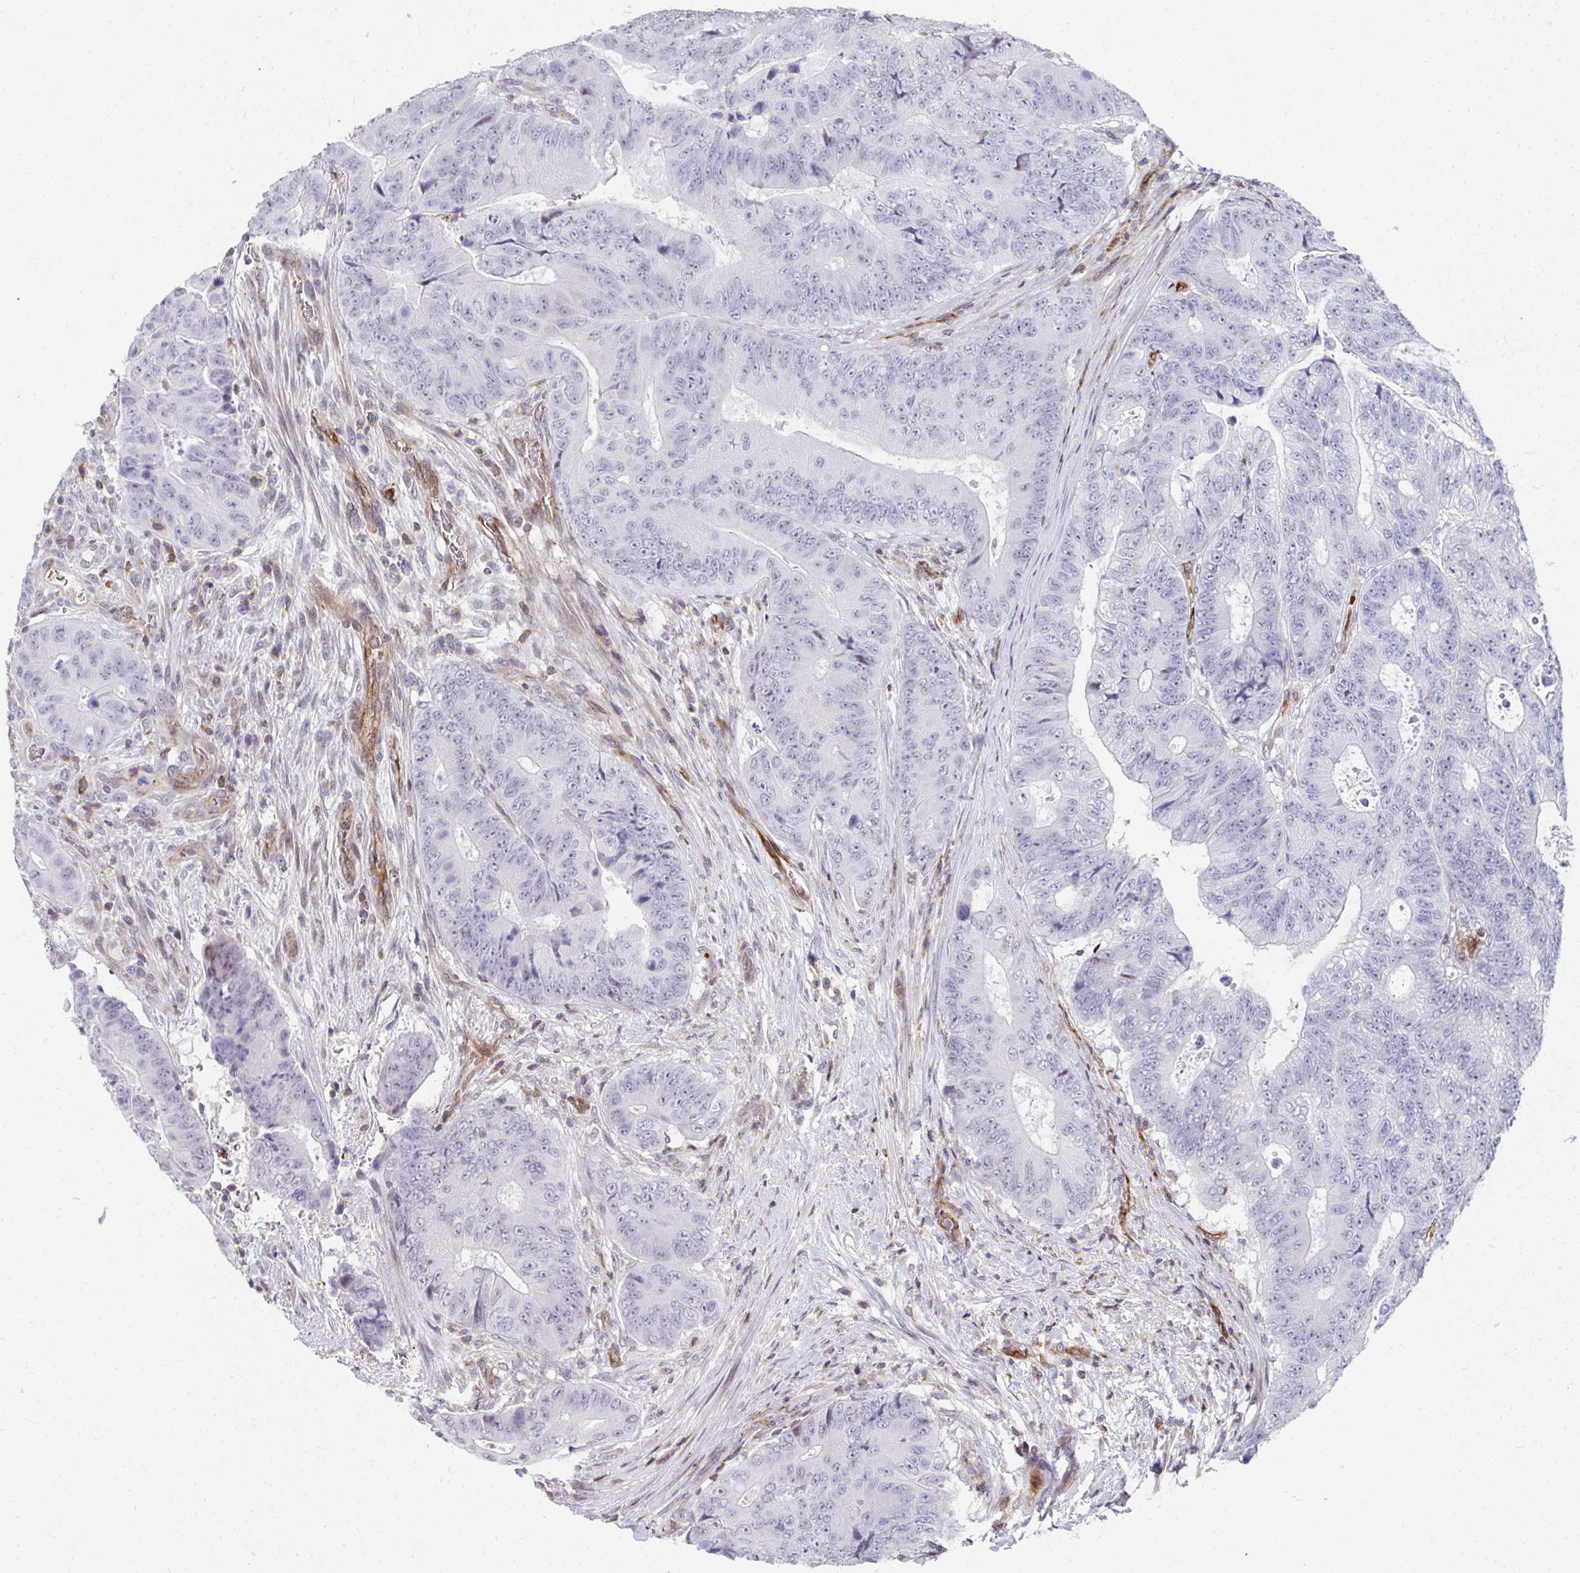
{"staining": {"intensity": "negative", "quantity": "none", "location": "none"}, "tissue": "colorectal cancer", "cell_type": "Tumor cells", "image_type": "cancer", "snomed": [{"axis": "morphology", "description": "Adenocarcinoma, NOS"}, {"axis": "topography", "description": "Colon"}], "caption": "Immunohistochemistry (IHC) of colorectal cancer displays no positivity in tumor cells. (DAB (3,3'-diaminobenzidine) immunohistochemistry (IHC) with hematoxylin counter stain).", "gene": "FOXN3", "patient": {"sex": "female", "age": 48}}